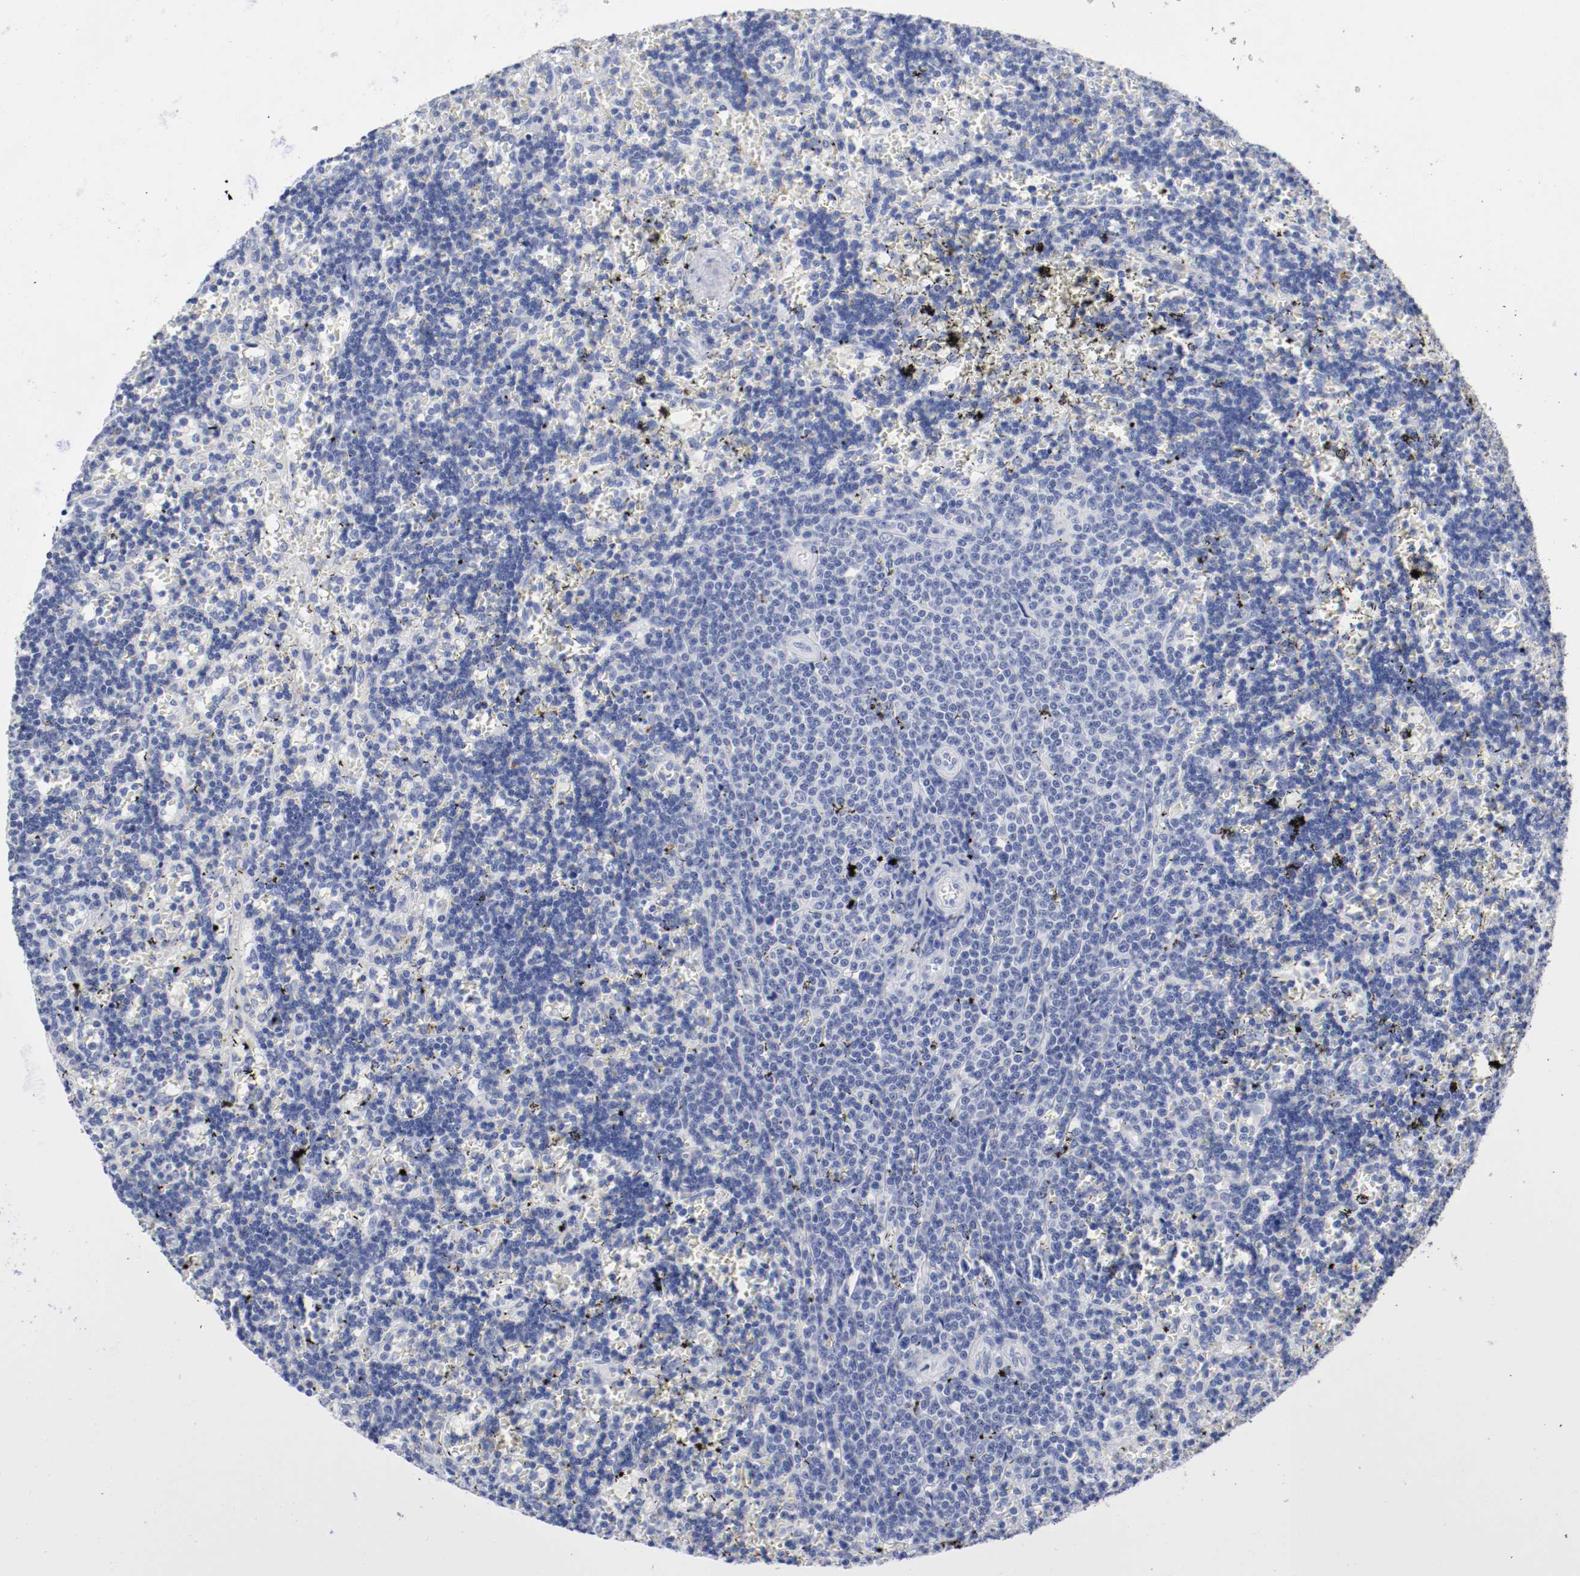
{"staining": {"intensity": "negative", "quantity": "none", "location": "none"}, "tissue": "lymphoma", "cell_type": "Tumor cells", "image_type": "cancer", "snomed": [{"axis": "morphology", "description": "Malignant lymphoma, non-Hodgkin's type, Low grade"}, {"axis": "topography", "description": "Spleen"}], "caption": "Lymphoma was stained to show a protein in brown. There is no significant expression in tumor cells.", "gene": "GAD1", "patient": {"sex": "male", "age": 60}}